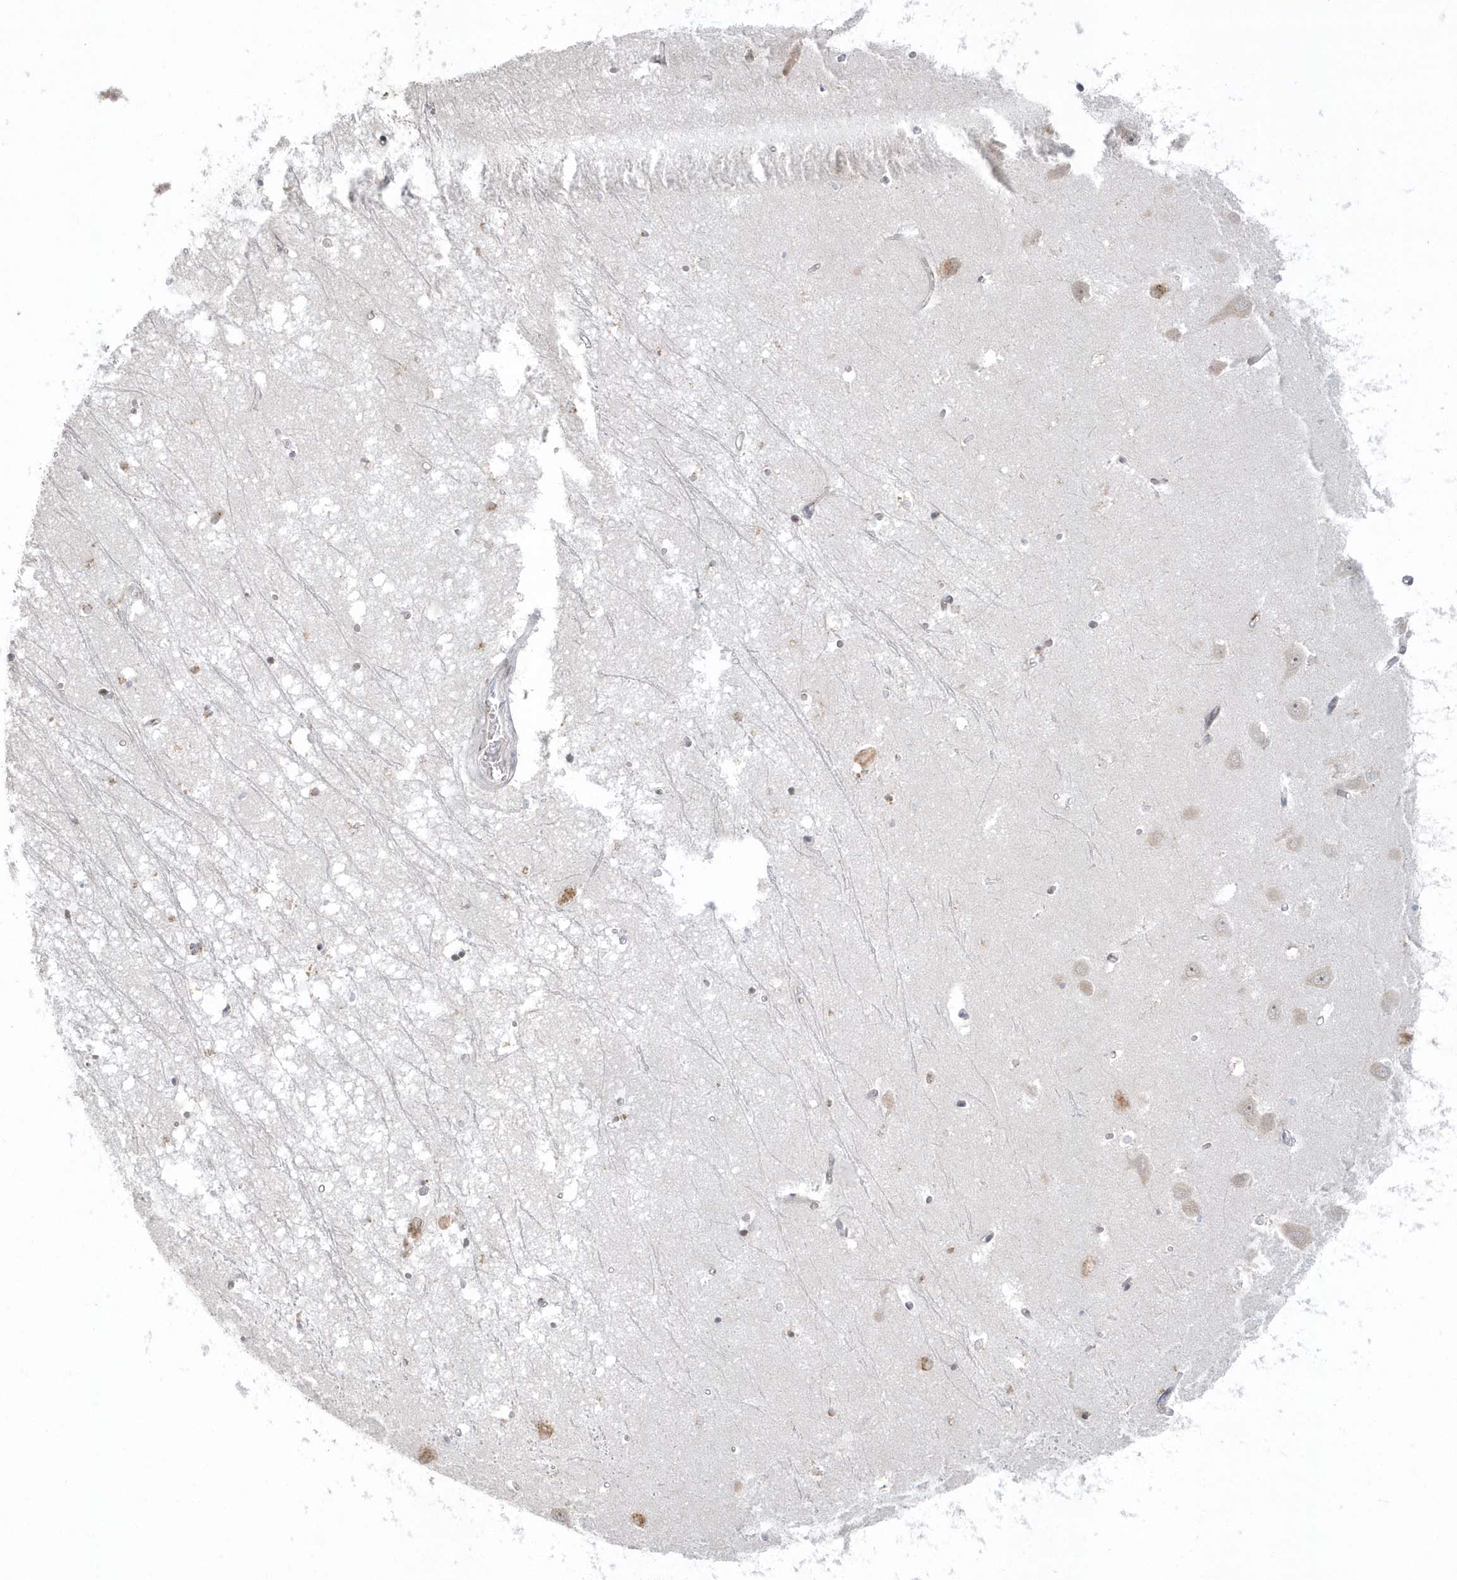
{"staining": {"intensity": "weak", "quantity": "<25%", "location": "cytoplasmic/membranous,nuclear"}, "tissue": "hippocampus", "cell_type": "Glial cells", "image_type": "normal", "snomed": [{"axis": "morphology", "description": "Normal tissue, NOS"}, {"axis": "topography", "description": "Hippocampus"}], "caption": "This photomicrograph is of benign hippocampus stained with immunohistochemistry to label a protein in brown with the nuclei are counter-stained blue. There is no expression in glial cells.", "gene": "DHFR", "patient": {"sex": "male", "age": 70}}